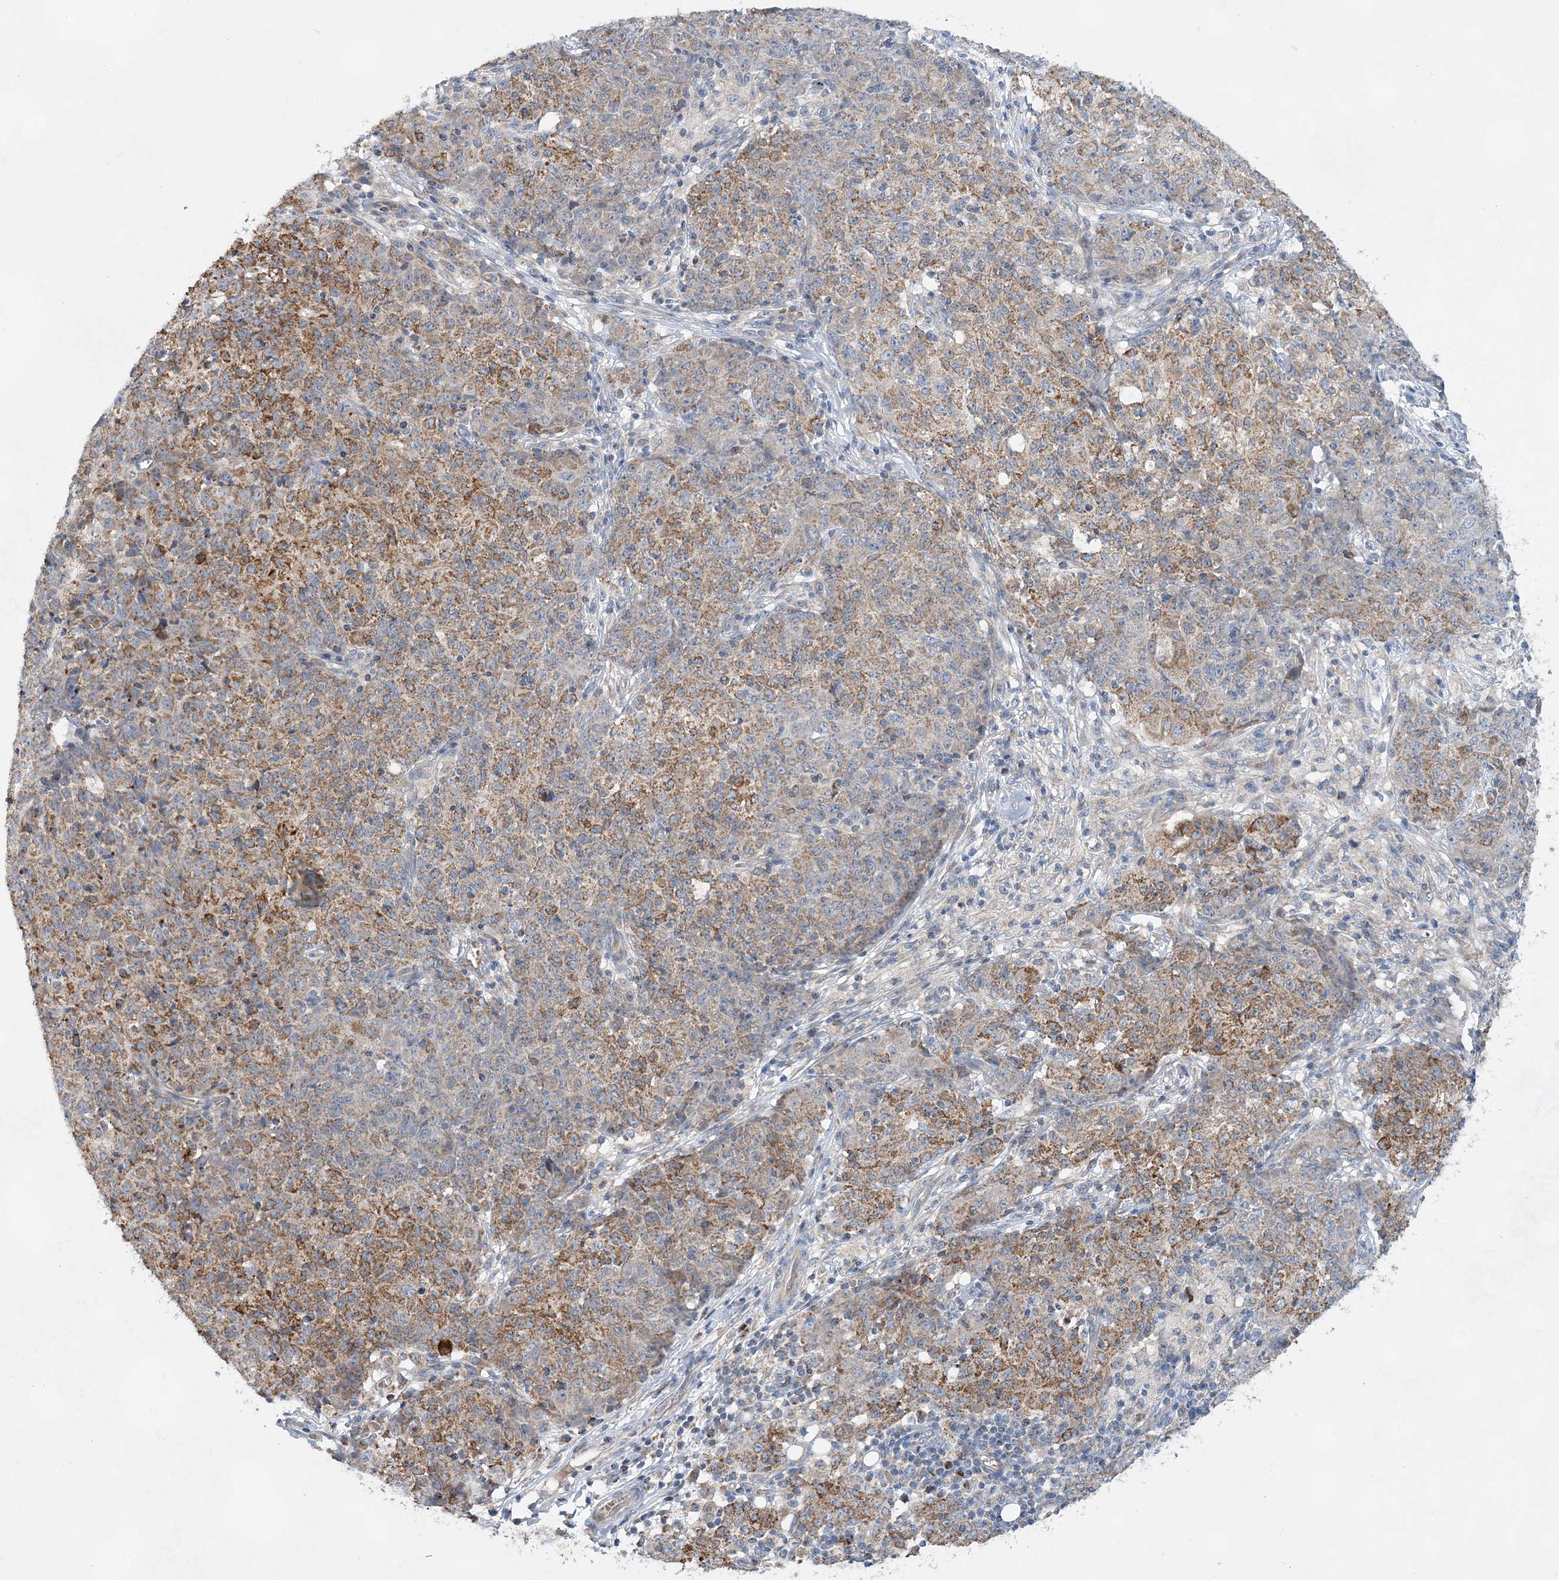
{"staining": {"intensity": "moderate", "quantity": ">75%", "location": "cytoplasmic/membranous"}, "tissue": "ovarian cancer", "cell_type": "Tumor cells", "image_type": "cancer", "snomed": [{"axis": "morphology", "description": "Carcinoma, endometroid"}, {"axis": "topography", "description": "Ovary"}], "caption": "This micrograph exhibits ovarian cancer (endometroid carcinoma) stained with immunohistochemistry (IHC) to label a protein in brown. The cytoplasmic/membranous of tumor cells show moderate positivity for the protein. Nuclei are counter-stained blue.", "gene": "TRAPPC13", "patient": {"sex": "female", "age": 42}}